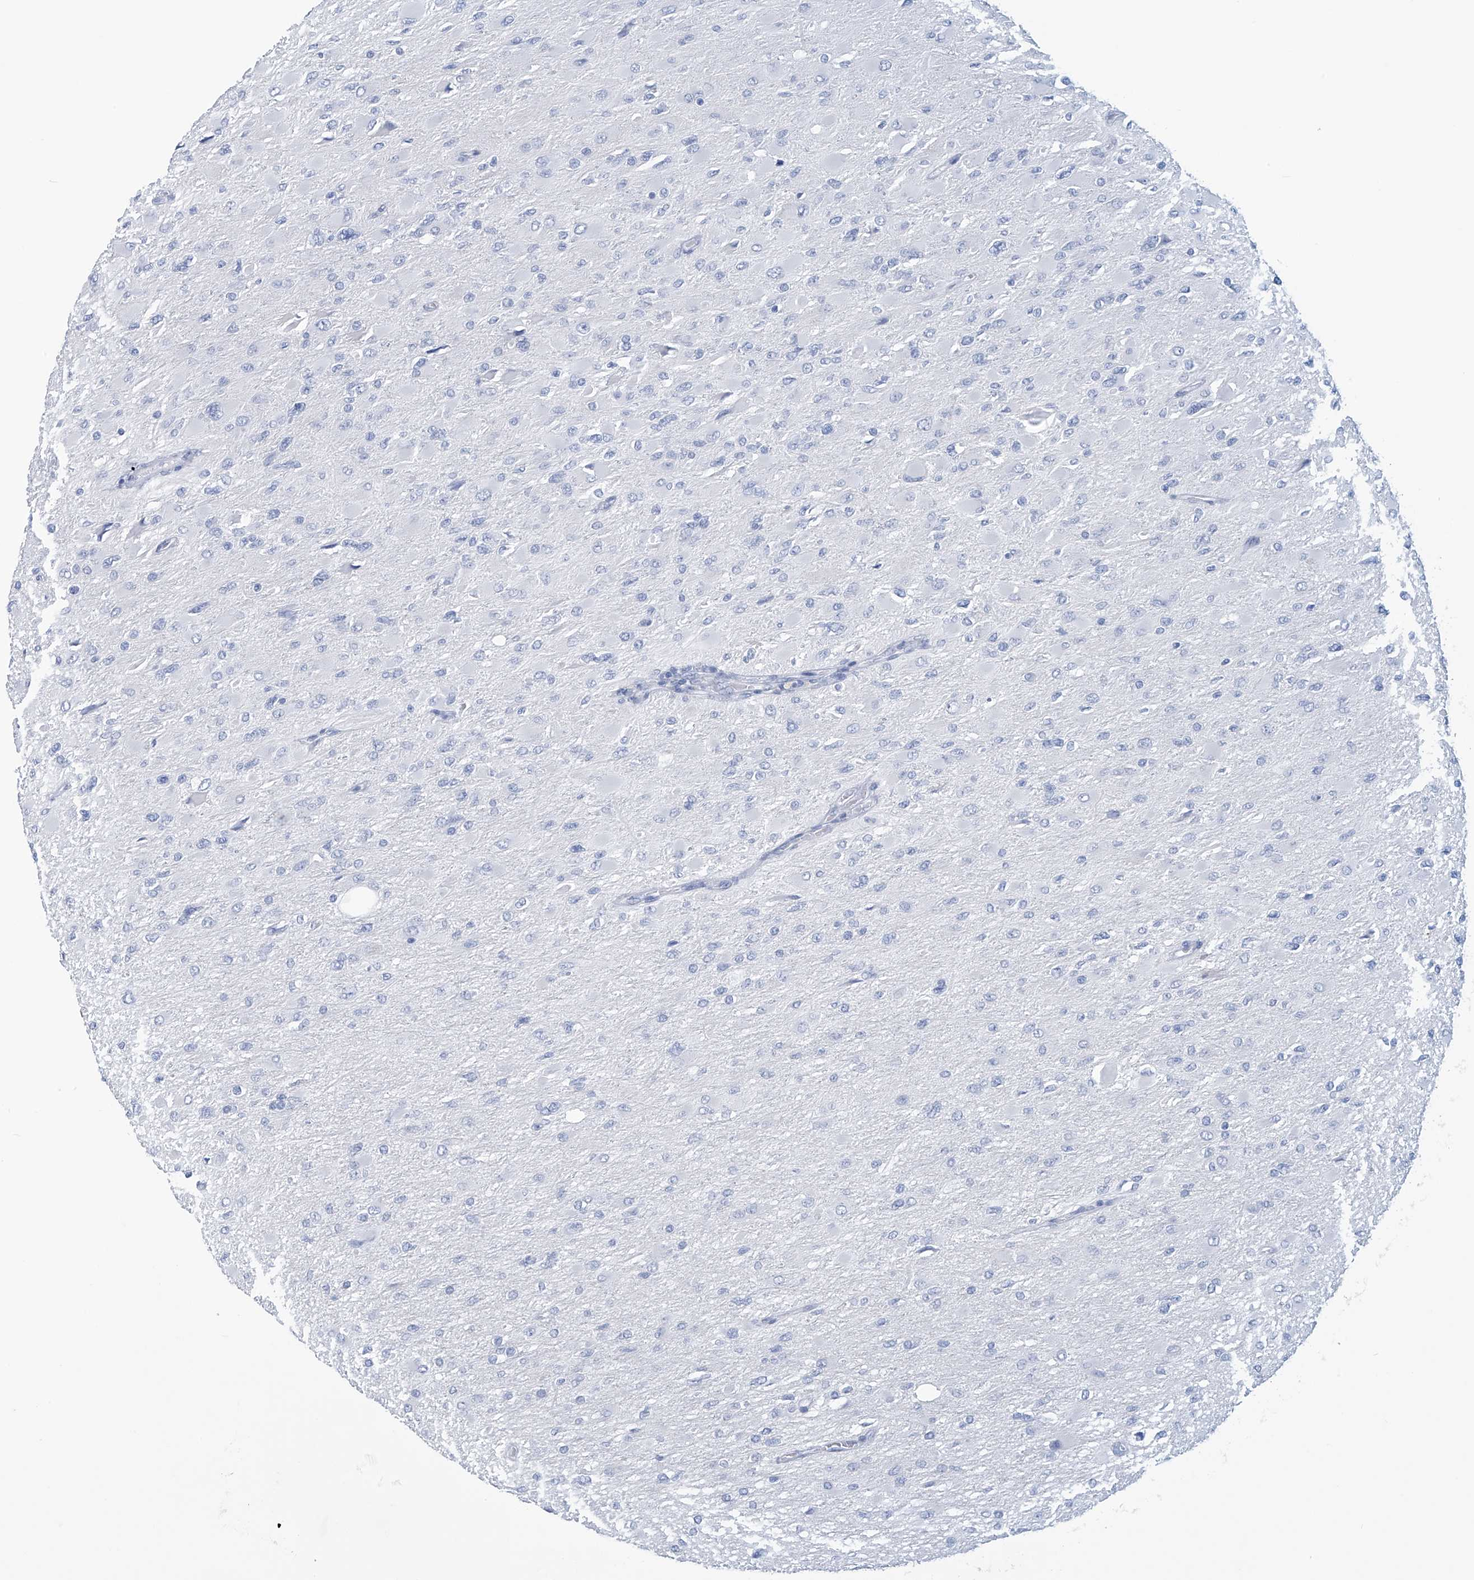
{"staining": {"intensity": "negative", "quantity": "none", "location": "none"}, "tissue": "glioma", "cell_type": "Tumor cells", "image_type": "cancer", "snomed": [{"axis": "morphology", "description": "Glioma, malignant, High grade"}, {"axis": "topography", "description": "Cerebral cortex"}], "caption": "An IHC photomicrograph of glioma is shown. There is no staining in tumor cells of glioma. (DAB (3,3'-diaminobenzidine) IHC with hematoxylin counter stain).", "gene": "DSP", "patient": {"sex": "female", "age": 36}}